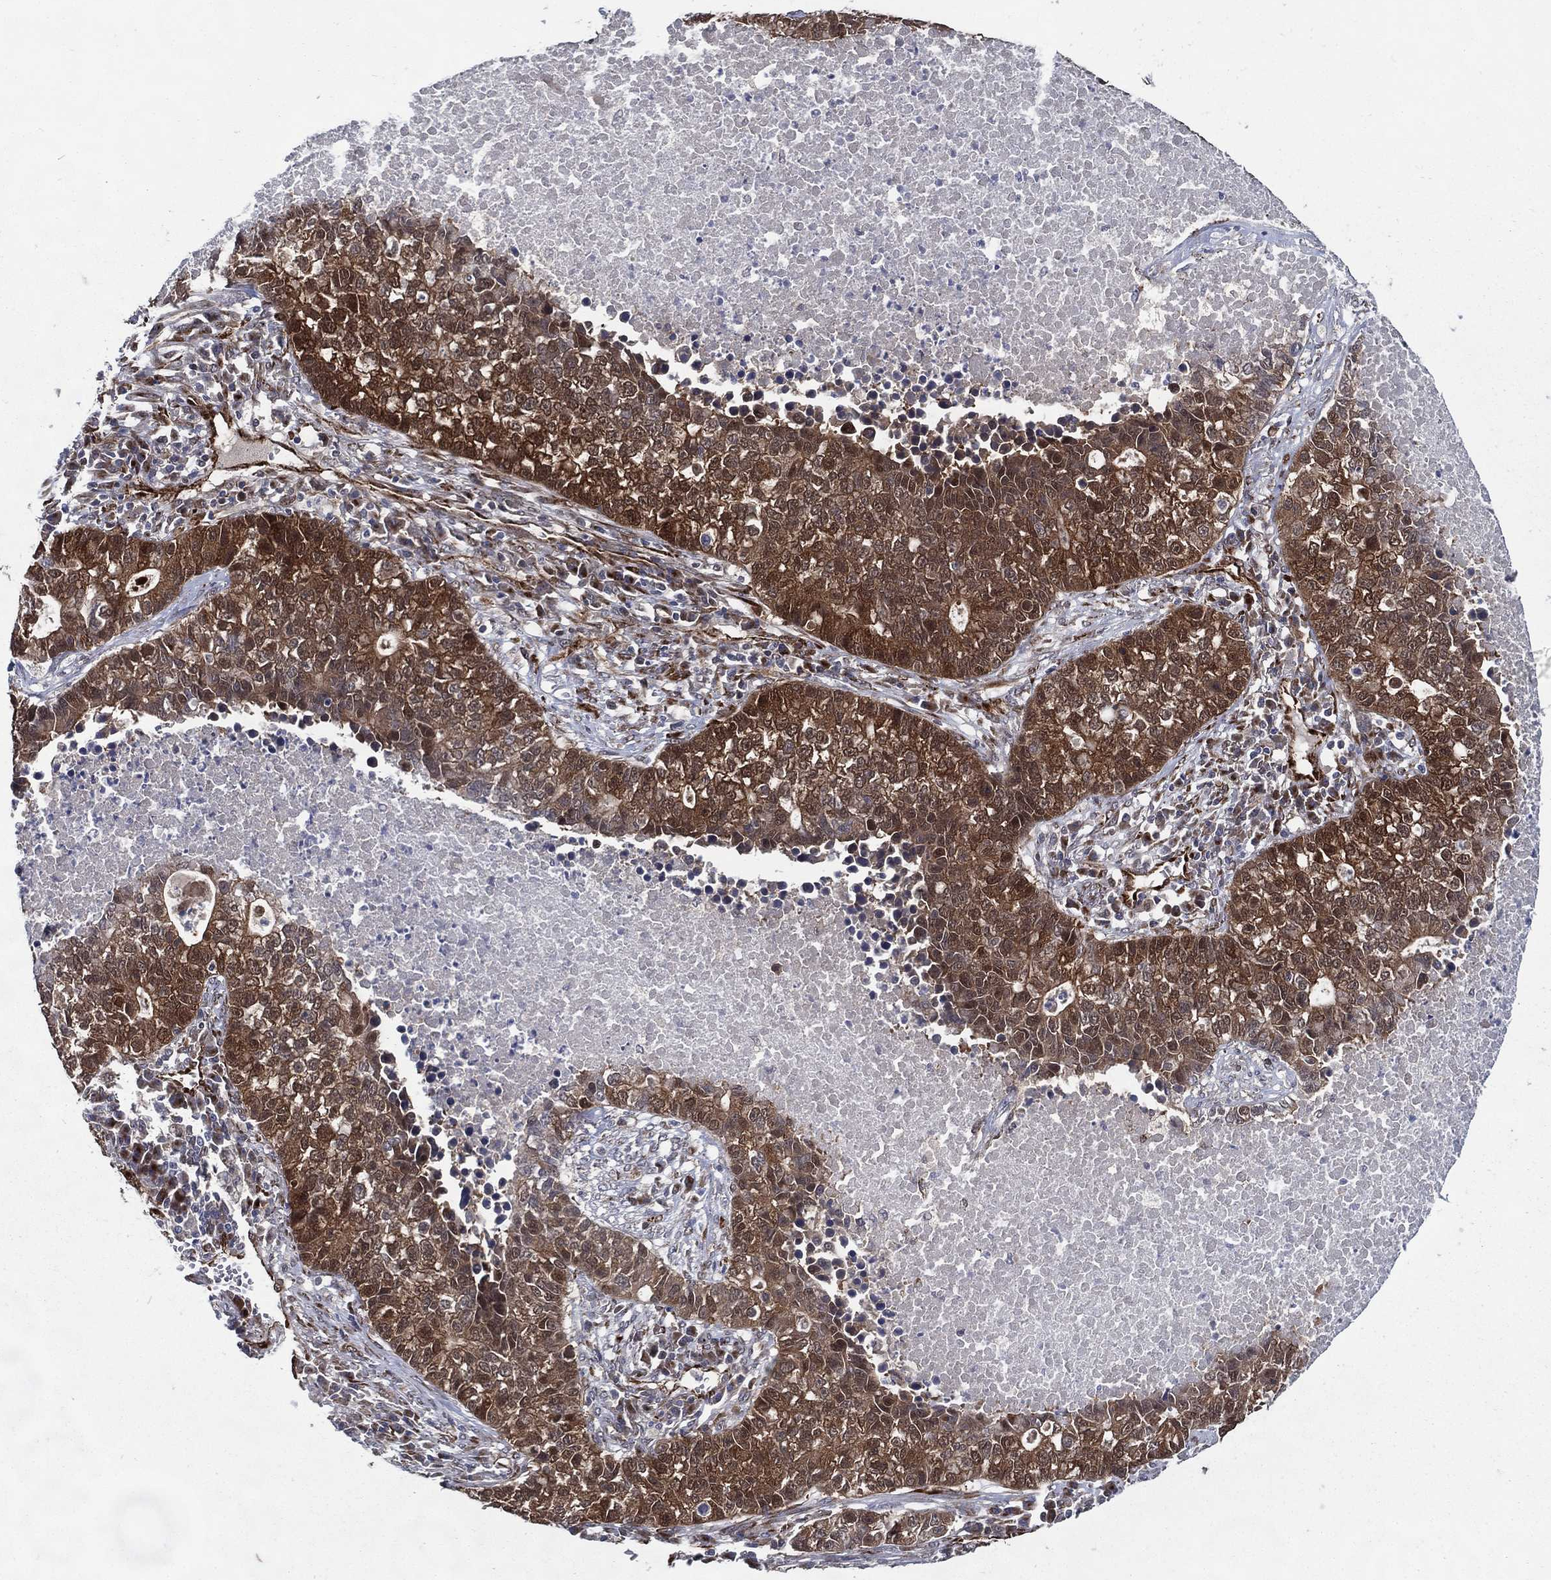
{"staining": {"intensity": "moderate", "quantity": ">75%", "location": "cytoplasmic/membranous"}, "tissue": "lung cancer", "cell_type": "Tumor cells", "image_type": "cancer", "snomed": [{"axis": "morphology", "description": "Adenocarcinoma, NOS"}, {"axis": "topography", "description": "Lung"}], "caption": "This photomicrograph reveals IHC staining of adenocarcinoma (lung), with medium moderate cytoplasmic/membranous positivity in about >75% of tumor cells.", "gene": "ARHGAP11A", "patient": {"sex": "male", "age": 57}}